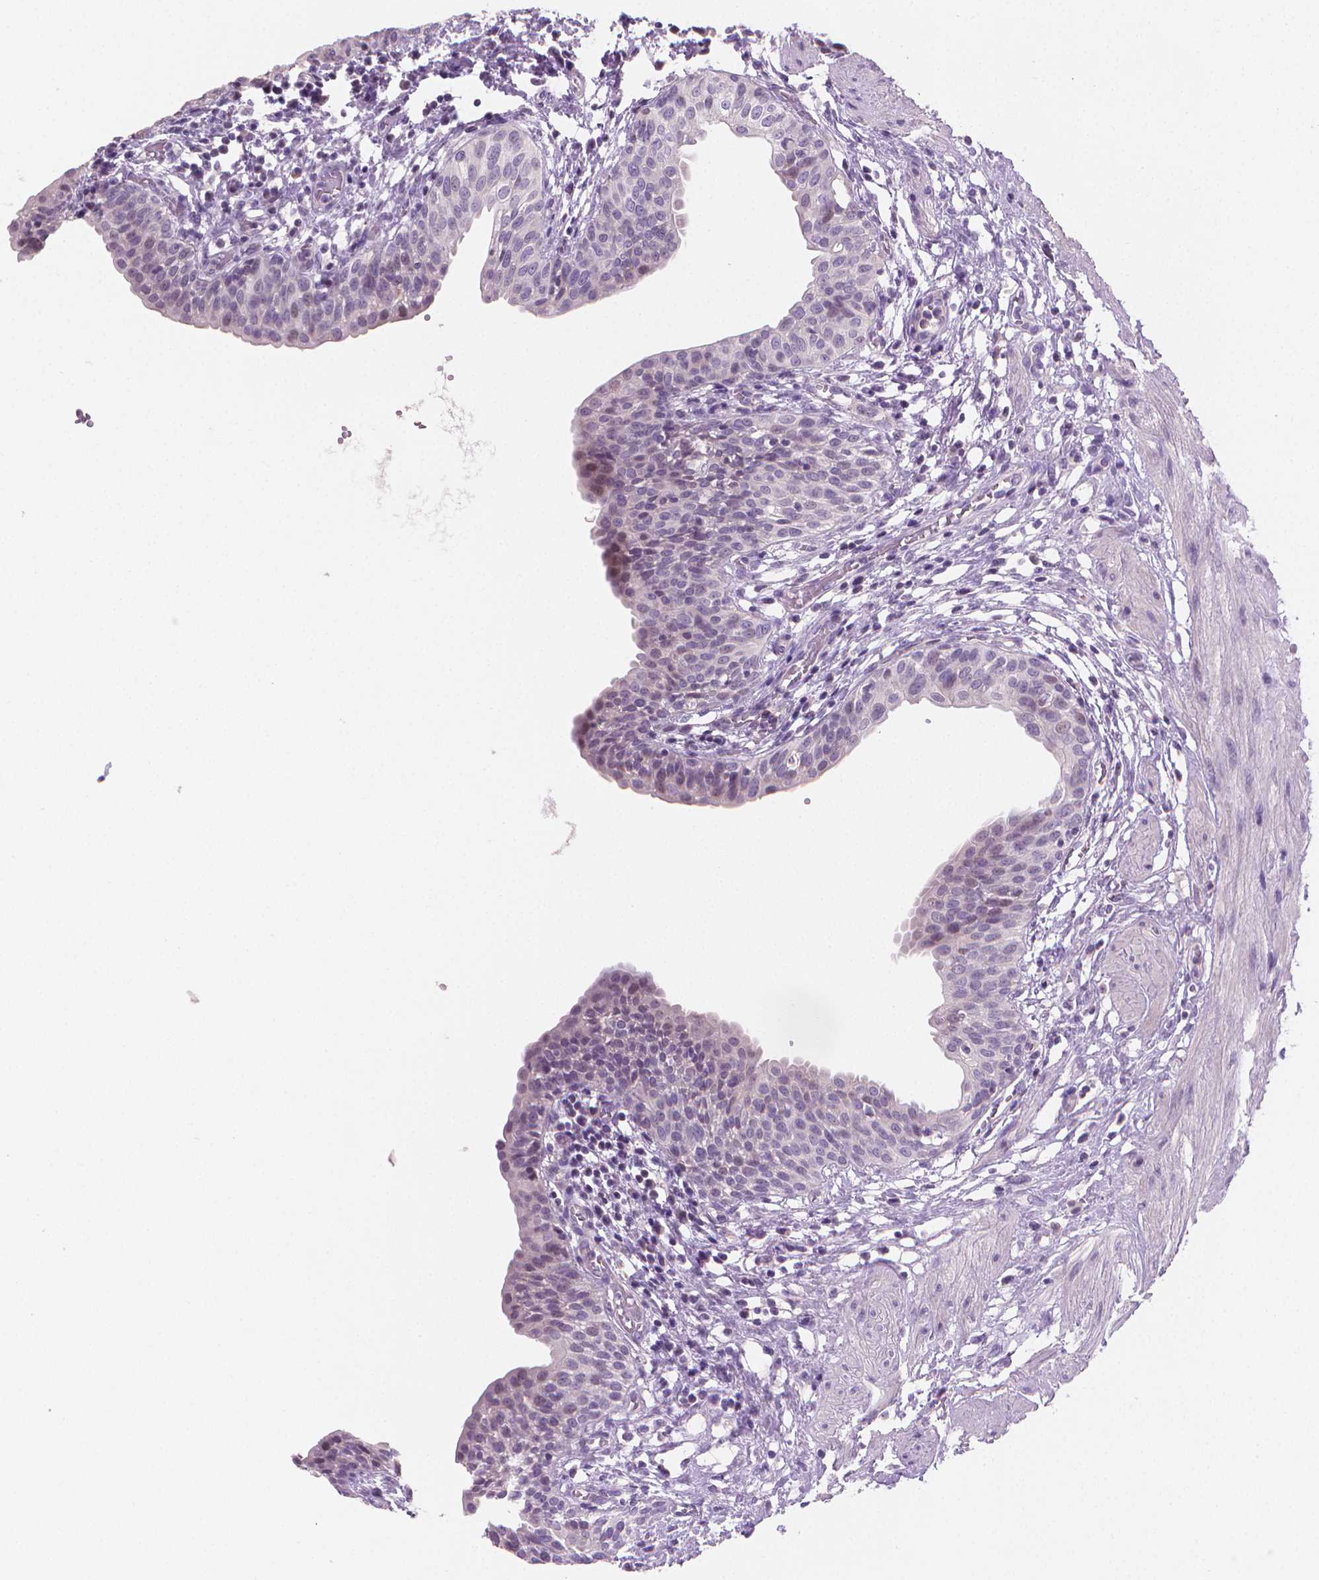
{"staining": {"intensity": "negative", "quantity": "none", "location": "none"}, "tissue": "urinary bladder", "cell_type": "Urothelial cells", "image_type": "normal", "snomed": [{"axis": "morphology", "description": "Normal tissue, NOS"}, {"axis": "topography", "description": "Urinary bladder"}], "caption": "A photomicrograph of urinary bladder stained for a protein reveals no brown staining in urothelial cells.", "gene": "CLXN", "patient": {"sex": "male", "age": 55}}